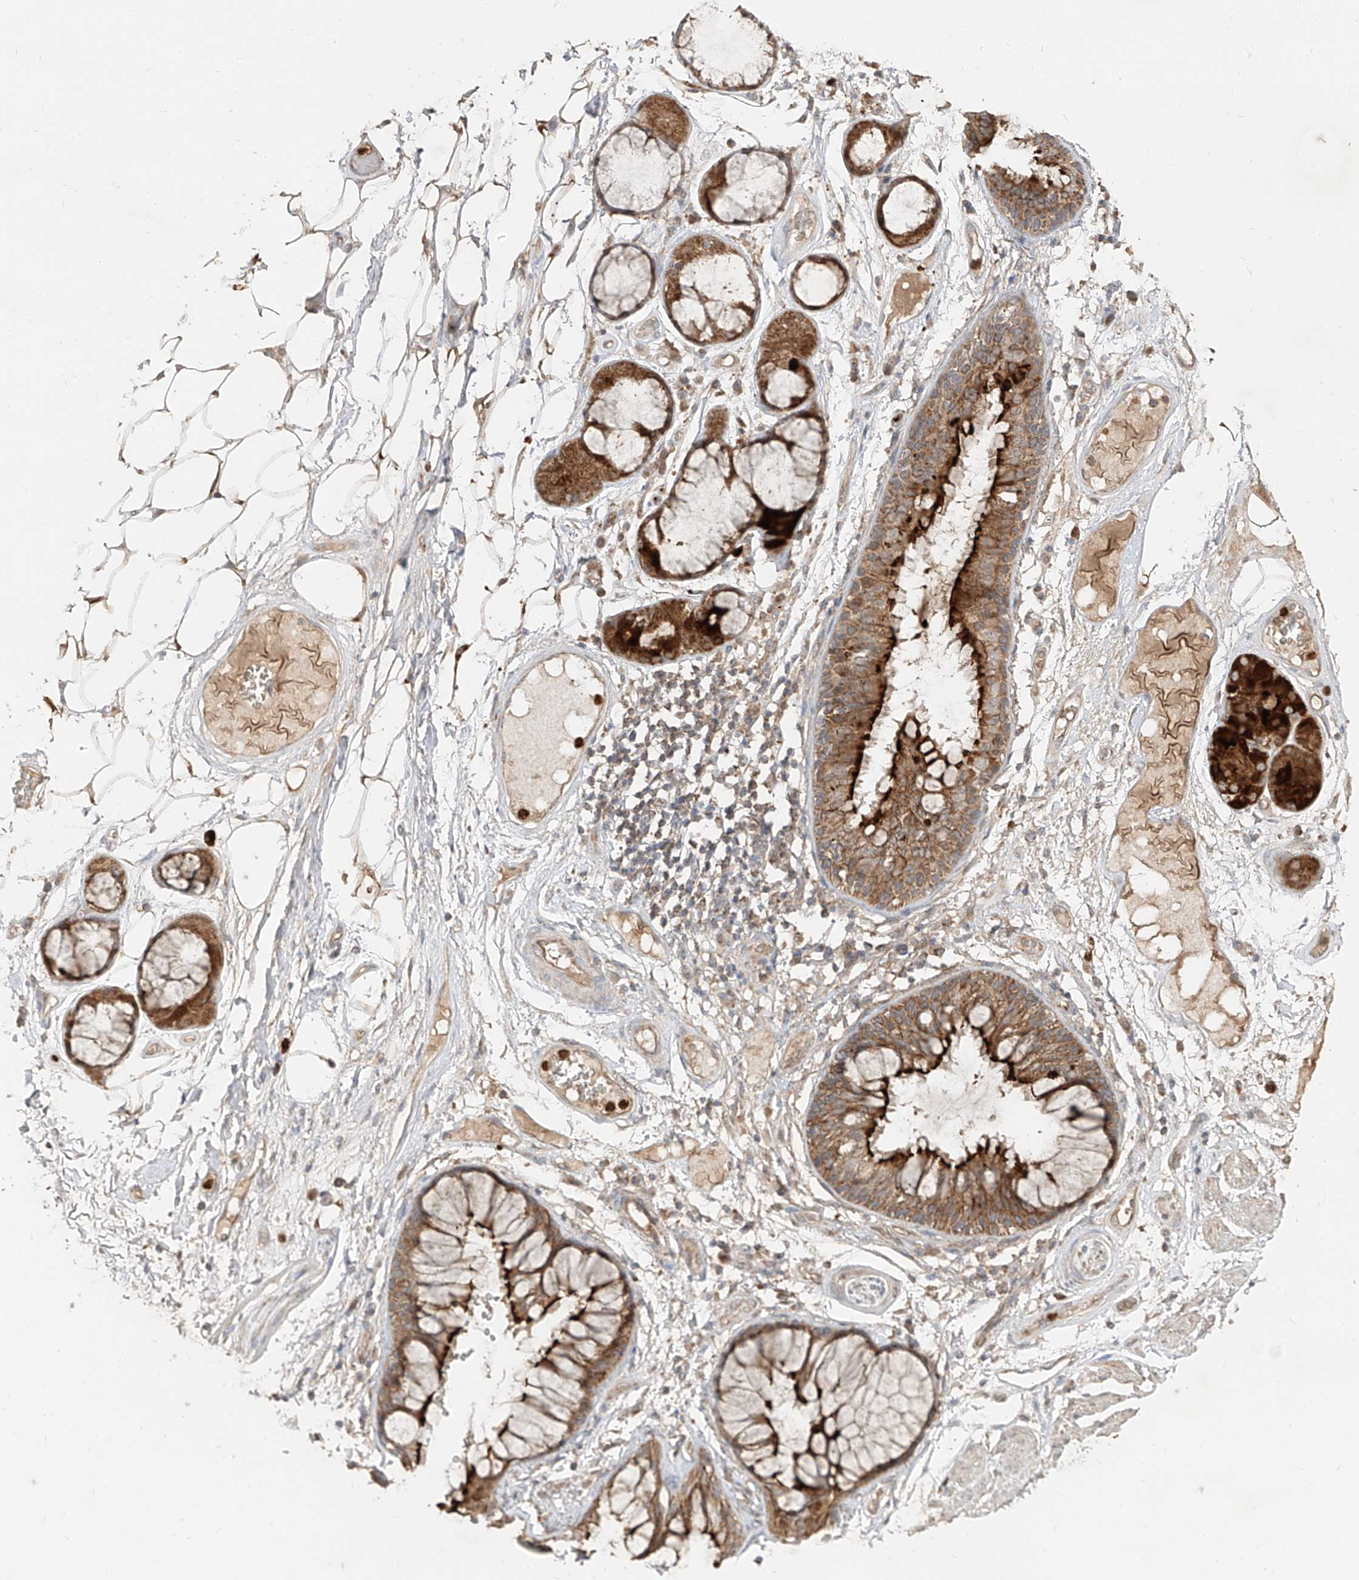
{"staining": {"intensity": "moderate", "quantity": ">75%", "location": "cytoplasmic/membranous"}, "tissue": "adipose tissue", "cell_type": "Adipocytes", "image_type": "normal", "snomed": [{"axis": "morphology", "description": "Normal tissue, NOS"}, {"axis": "topography", "description": "Bronchus"}], "caption": "Moderate cytoplasmic/membranous protein staining is seen in approximately >75% of adipocytes in adipose tissue. (Brightfield microscopy of DAB IHC at high magnification).", "gene": "AIM2", "patient": {"sex": "male", "age": 66}}